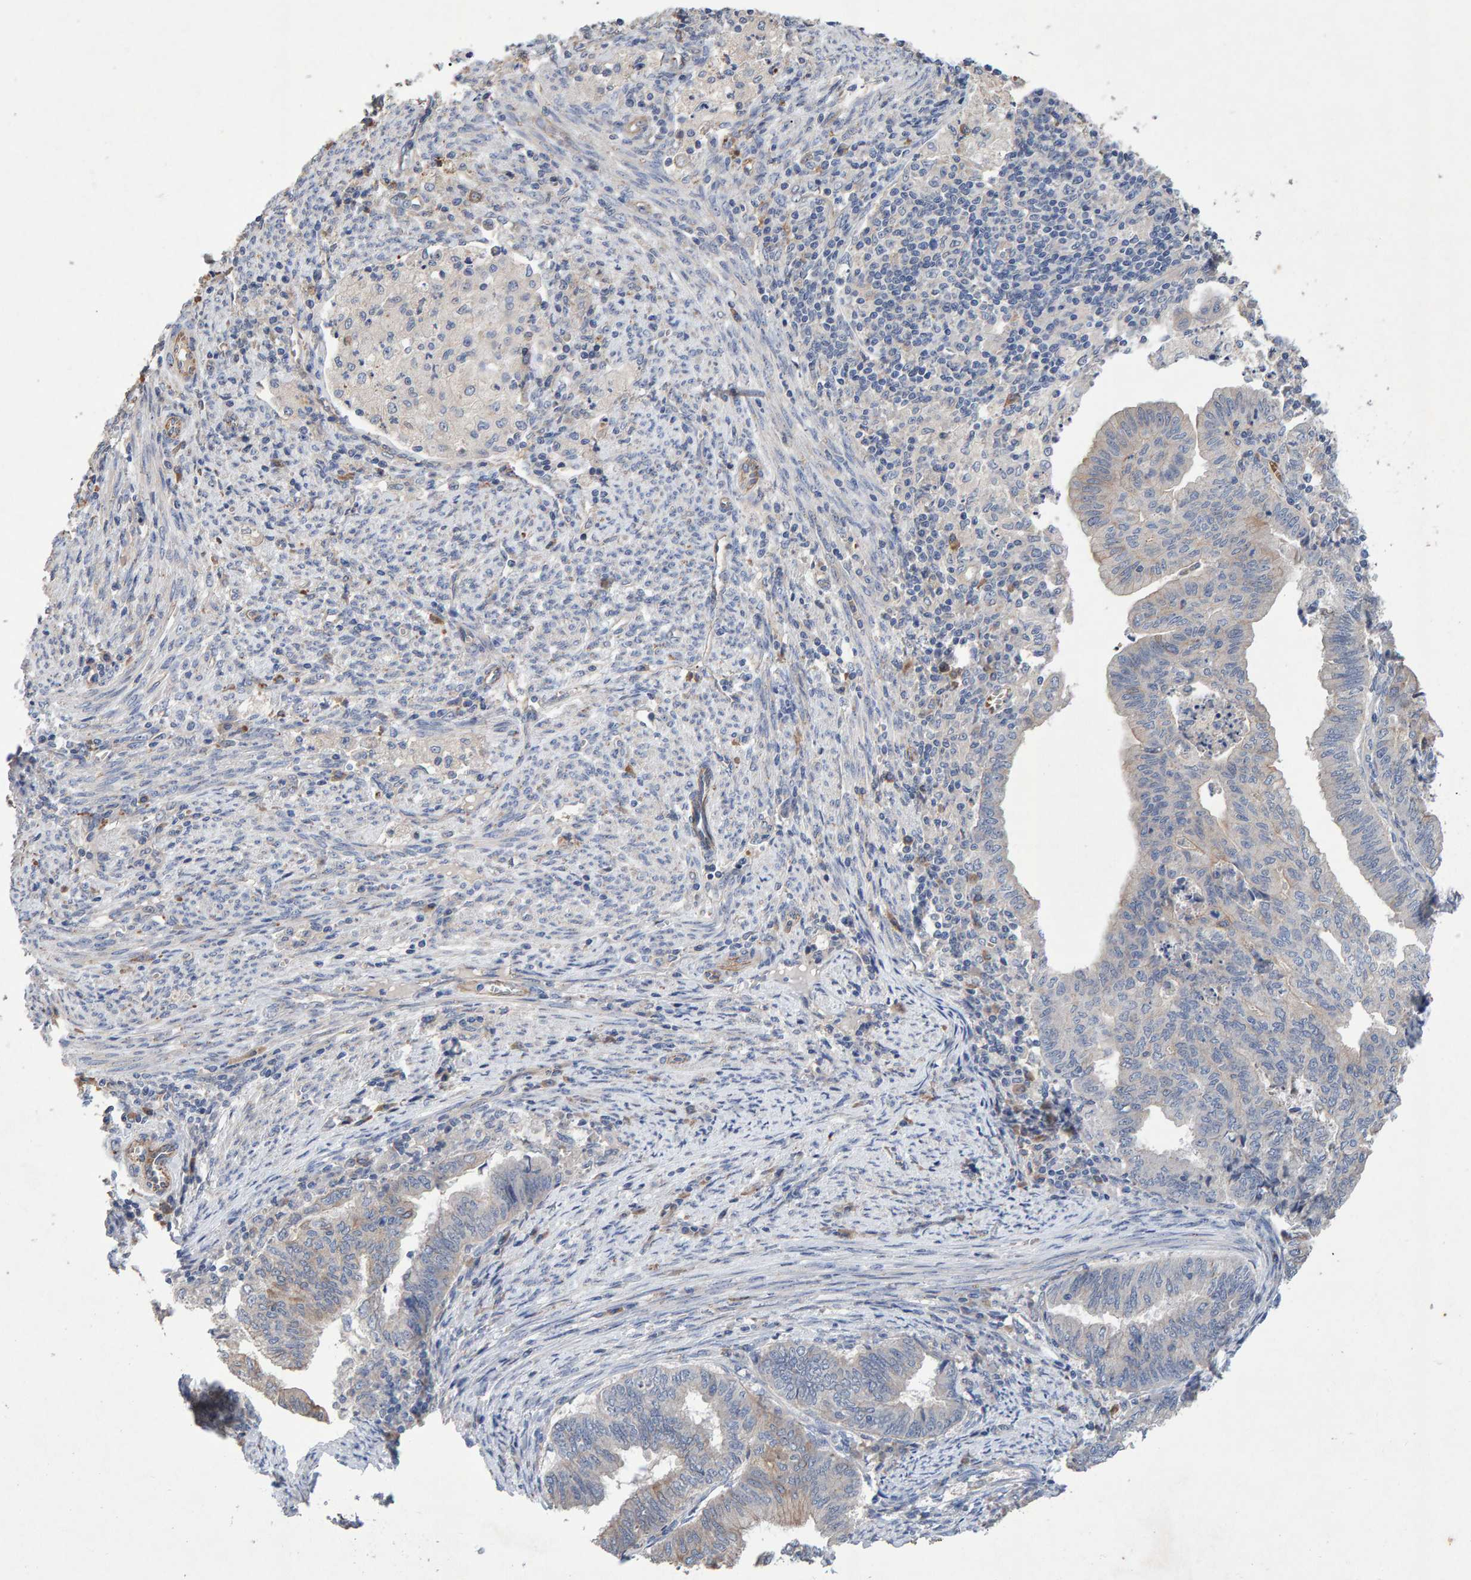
{"staining": {"intensity": "negative", "quantity": "none", "location": "none"}, "tissue": "endometrial cancer", "cell_type": "Tumor cells", "image_type": "cancer", "snomed": [{"axis": "morphology", "description": "Polyp, NOS"}, {"axis": "morphology", "description": "Adenocarcinoma, NOS"}, {"axis": "morphology", "description": "Adenoma, NOS"}, {"axis": "topography", "description": "Endometrium"}], "caption": "Tumor cells show no significant positivity in adenocarcinoma (endometrial).", "gene": "EFR3A", "patient": {"sex": "female", "age": 79}}